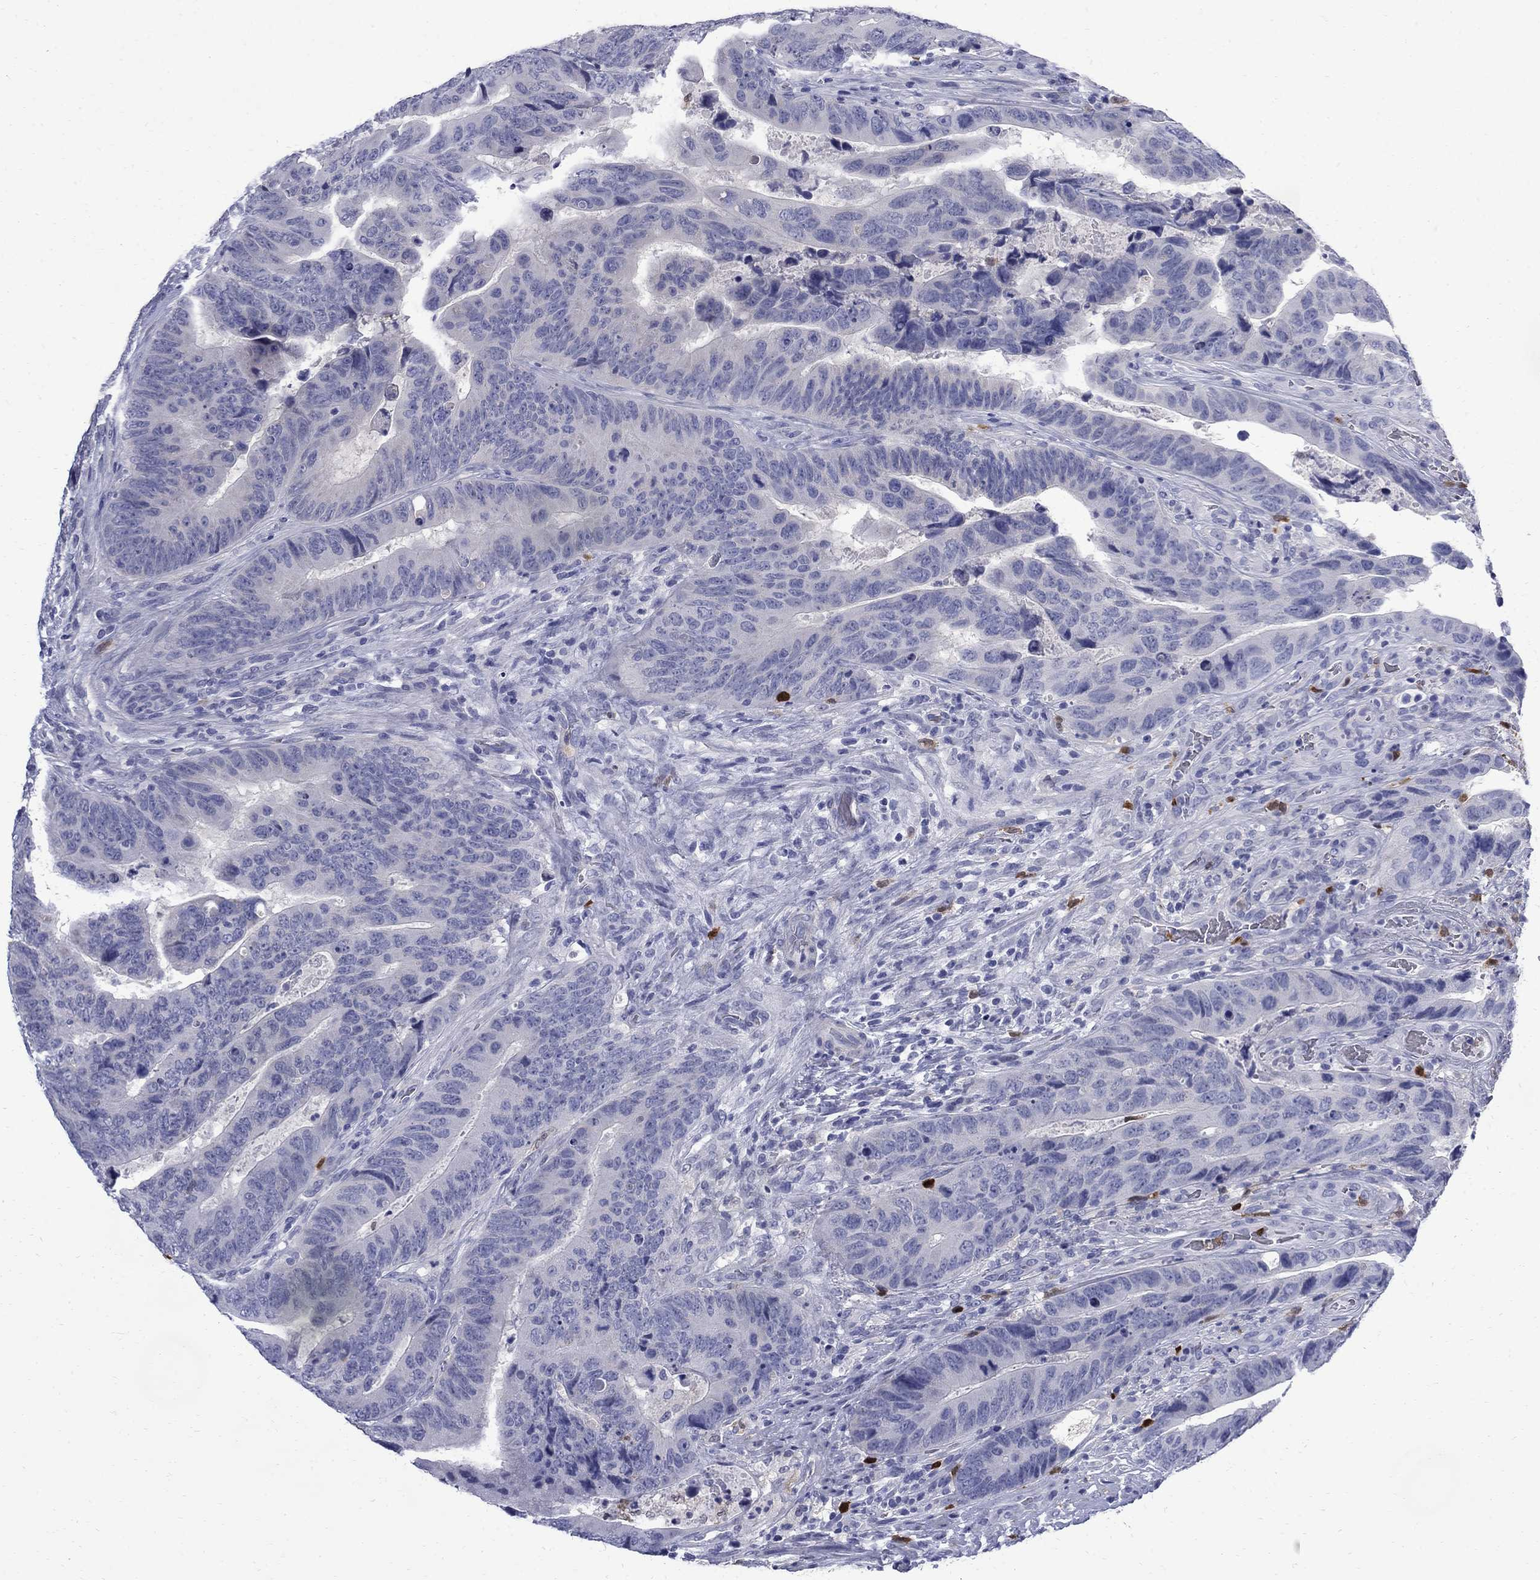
{"staining": {"intensity": "negative", "quantity": "none", "location": "none"}, "tissue": "colorectal cancer", "cell_type": "Tumor cells", "image_type": "cancer", "snomed": [{"axis": "morphology", "description": "Adenocarcinoma, NOS"}, {"axis": "topography", "description": "Colon"}], "caption": "A micrograph of colorectal cancer (adenocarcinoma) stained for a protein displays no brown staining in tumor cells.", "gene": "SERPINB2", "patient": {"sex": "female", "age": 56}}